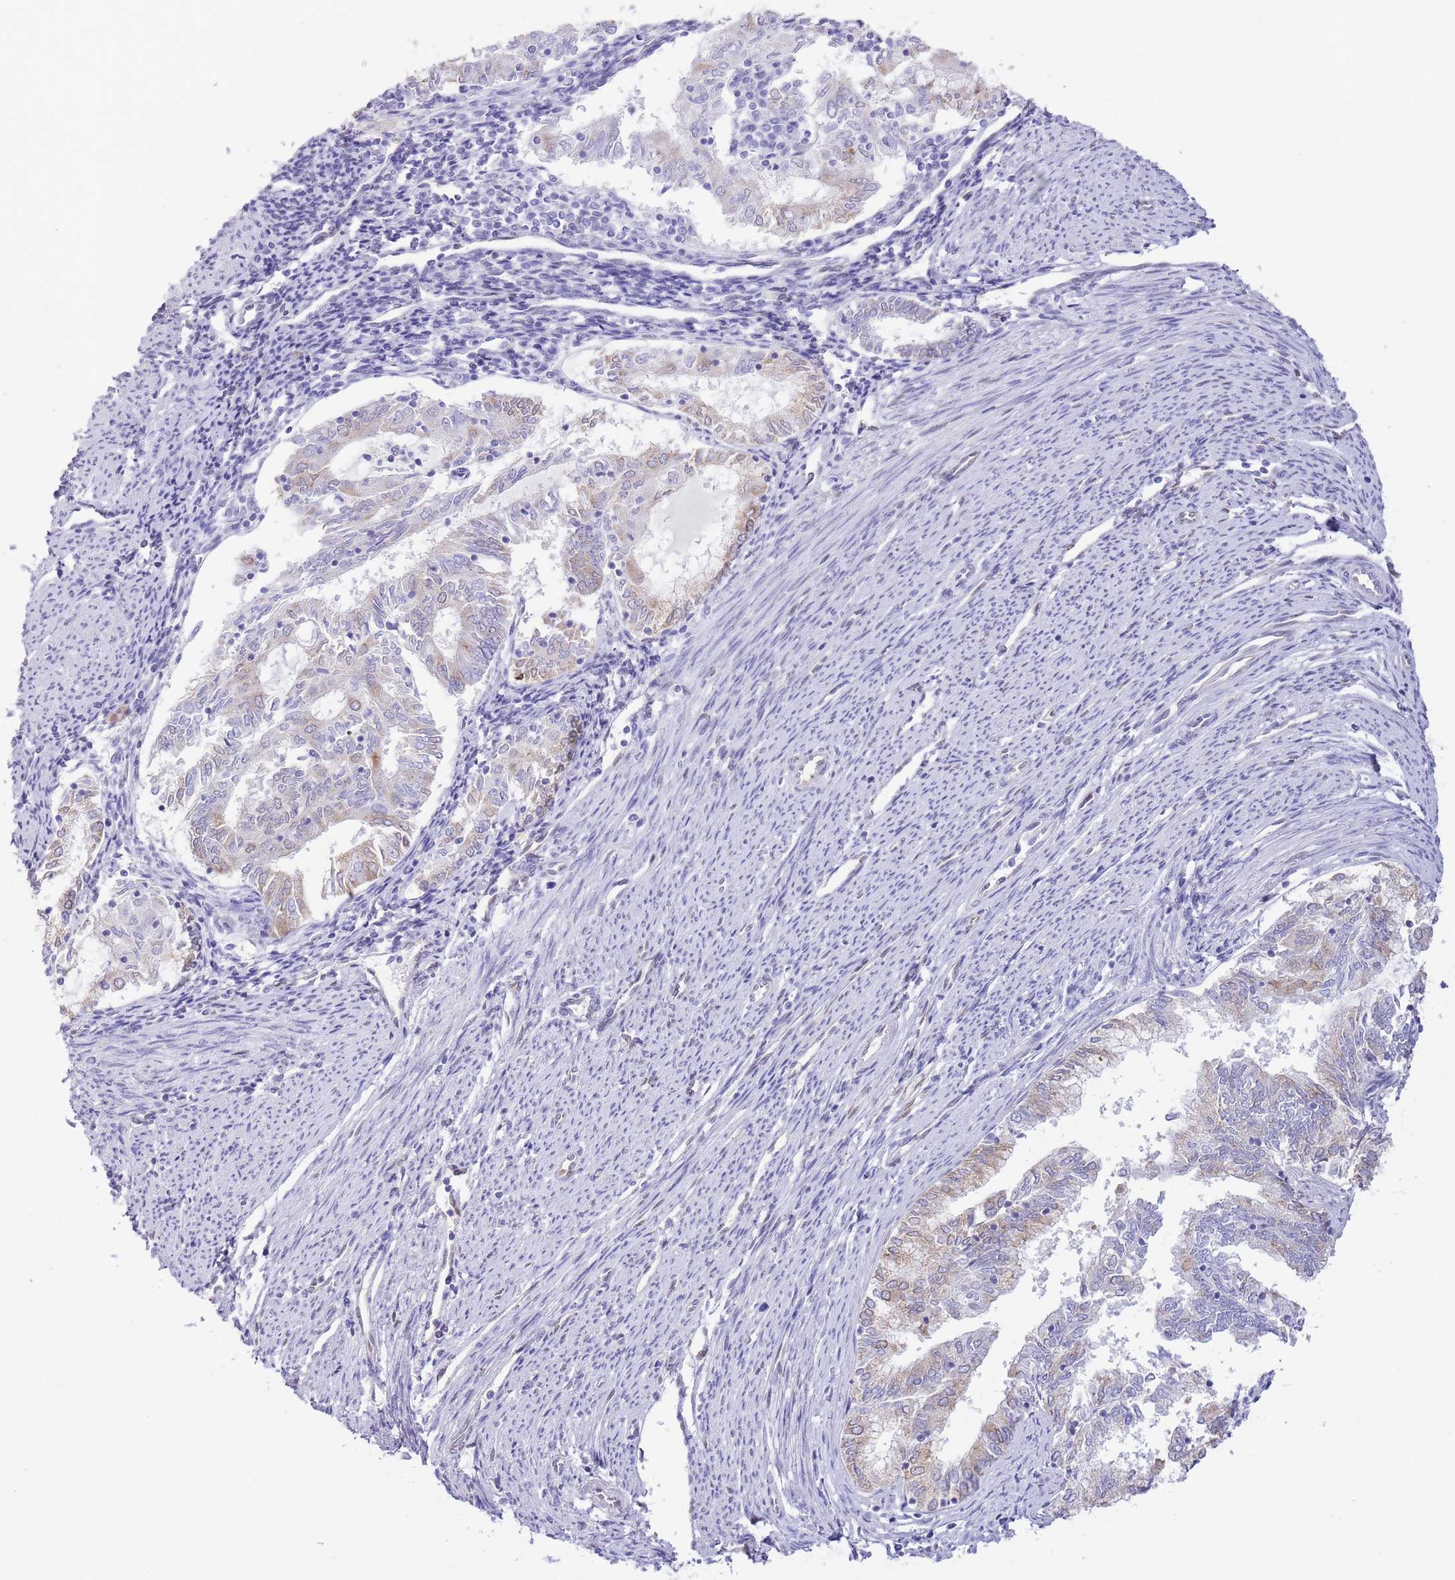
{"staining": {"intensity": "weak", "quantity": "25%-75%", "location": "cytoplasmic/membranous"}, "tissue": "endometrial cancer", "cell_type": "Tumor cells", "image_type": "cancer", "snomed": [{"axis": "morphology", "description": "Adenocarcinoma, NOS"}, {"axis": "topography", "description": "Endometrium"}], "caption": "Immunohistochemical staining of adenocarcinoma (endometrial) displays low levels of weak cytoplasmic/membranous positivity in approximately 25%-75% of tumor cells. (DAB = brown stain, brightfield microscopy at high magnification).", "gene": "EBPL", "patient": {"sex": "female", "age": 79}}